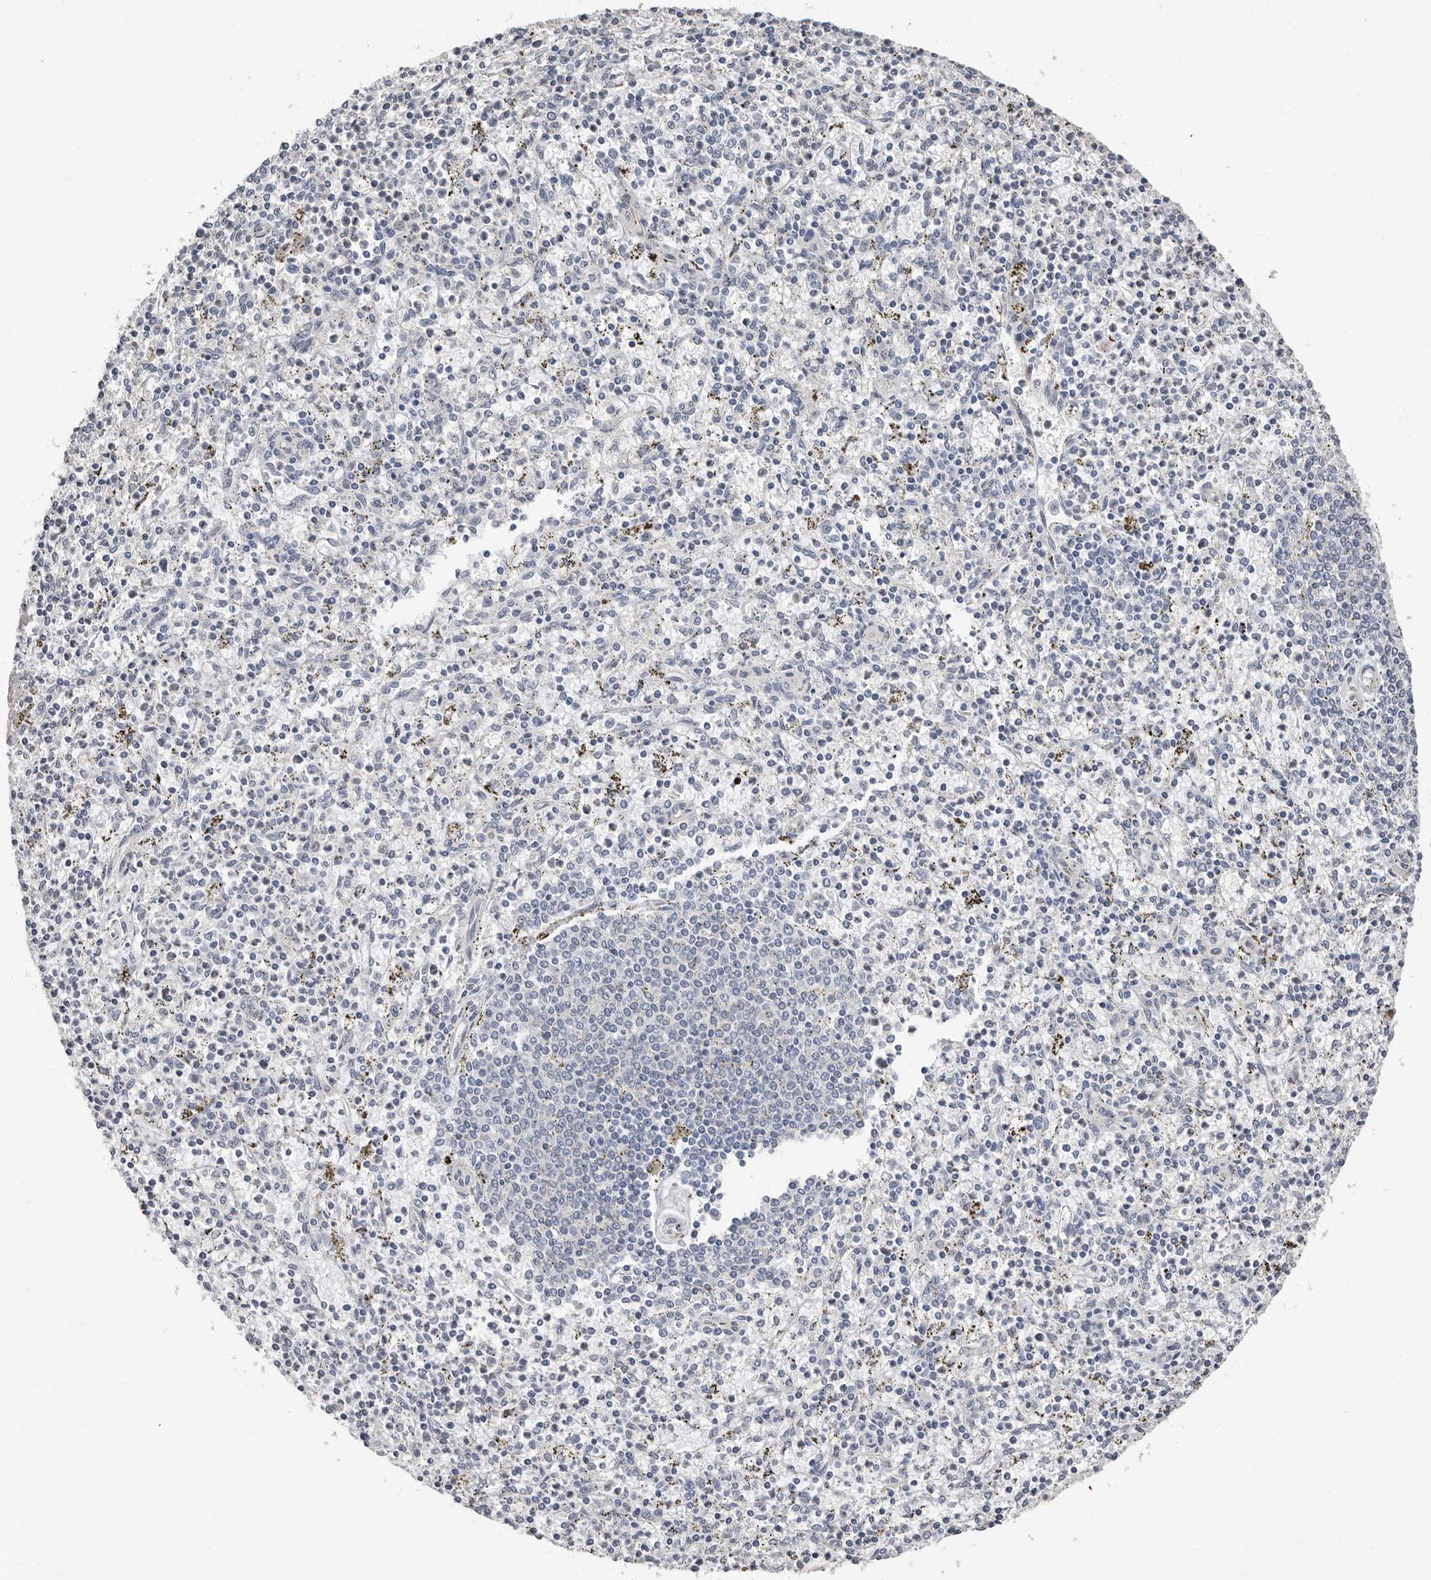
{"staining": {"intensity": "negative", "quantity": "none", "location": "none"}, "tissue": "spleen", "cell_type": "Cells in red pulp", "image_type": "normal", "snomed": [{"axis": "morphology", "description": "Normal tissue, NOS"}, {"axis": "topography", "description": "Spleen"}], "caption": "This image is of unremarkable spleen stained with IHC to label a protein in brown with the nuclei are counter-stained blue. There is no expression in cells in red pulp.", "gene": "ASRGL1", "patient": {"sex": "male", "age": 72}}